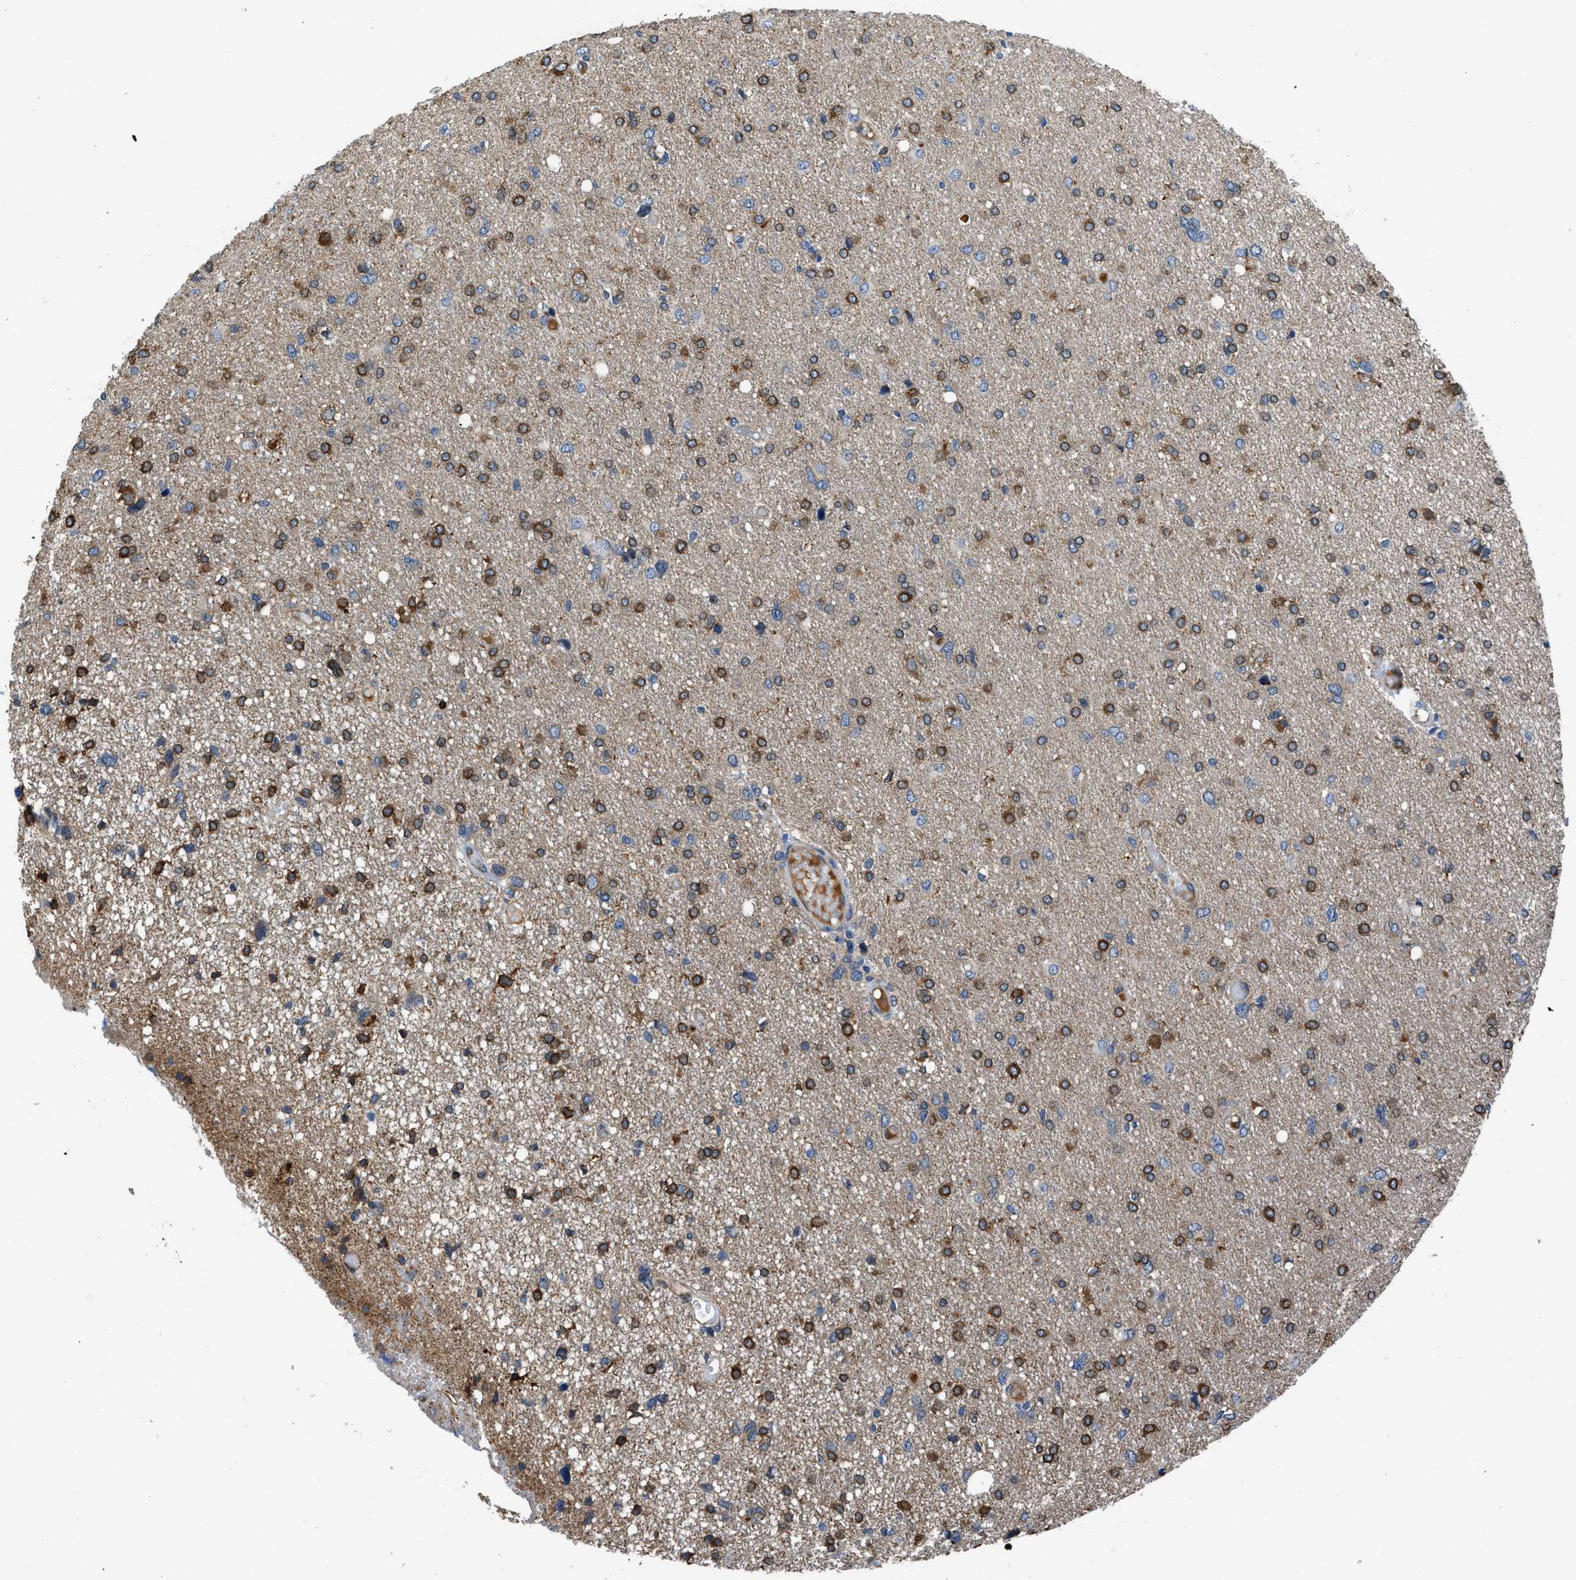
{"staining": {"intensity": "strong", "quantity": "25%-75%", "location": "cytoplasmic/membranous"}, "tissue": "glioma", "cell_type": "Tumor cells", "image_type": "cancer", "snomed": [{"axis": "morphology", "description": "Glioma, malignant, High grade"}, {"axis": "topography", "description": "Brain"}], "caption": "Protein staining exhibits strong cytoplasmic/membranous positivity in approximately 25%-75% of tumor cells in glioma.", "gene": "ARL6IP5", "patient": {"sex": "female", "age": 59}}